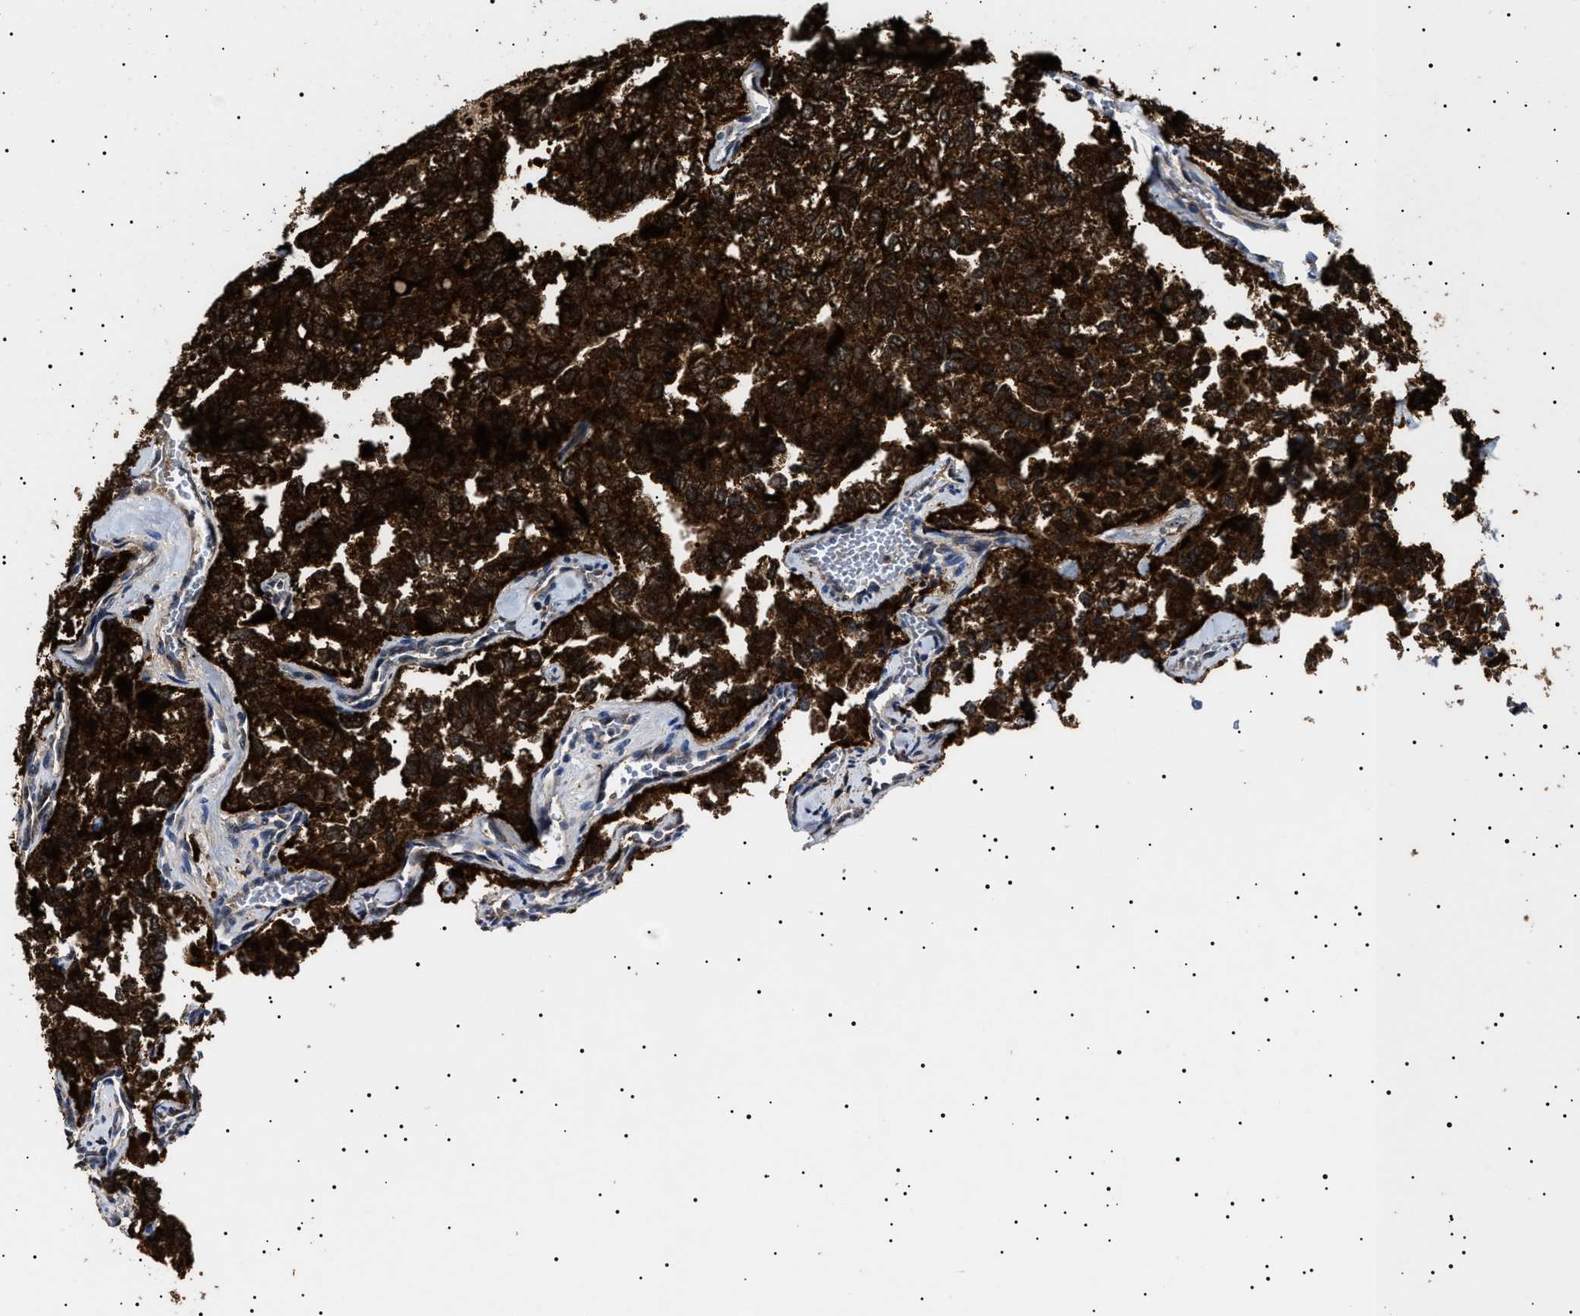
{"staining": {"intensity": "strong", "quantity": ">75%", "location": "cytoplasmic/membranous"}, "tissue": "thyroid cancer", "cell_type": "Tumor cells", "image_type": "cancer", "snomed": [{"axis": "morphology", "description": "Follicular adenoma carcinoma, NOS"}, {"axis": "topography", "description": "Thyroid gland"}], "caption": "Immunohistochemical staining of human thyroid cancer (follicular adenoma carcinoma) displays high levels of strong cytoplasmic/membranous protein expression in approximately >75% of tumor cells.", "gene": "RAB34", "patient": {"sex": "male", "age": 75}}